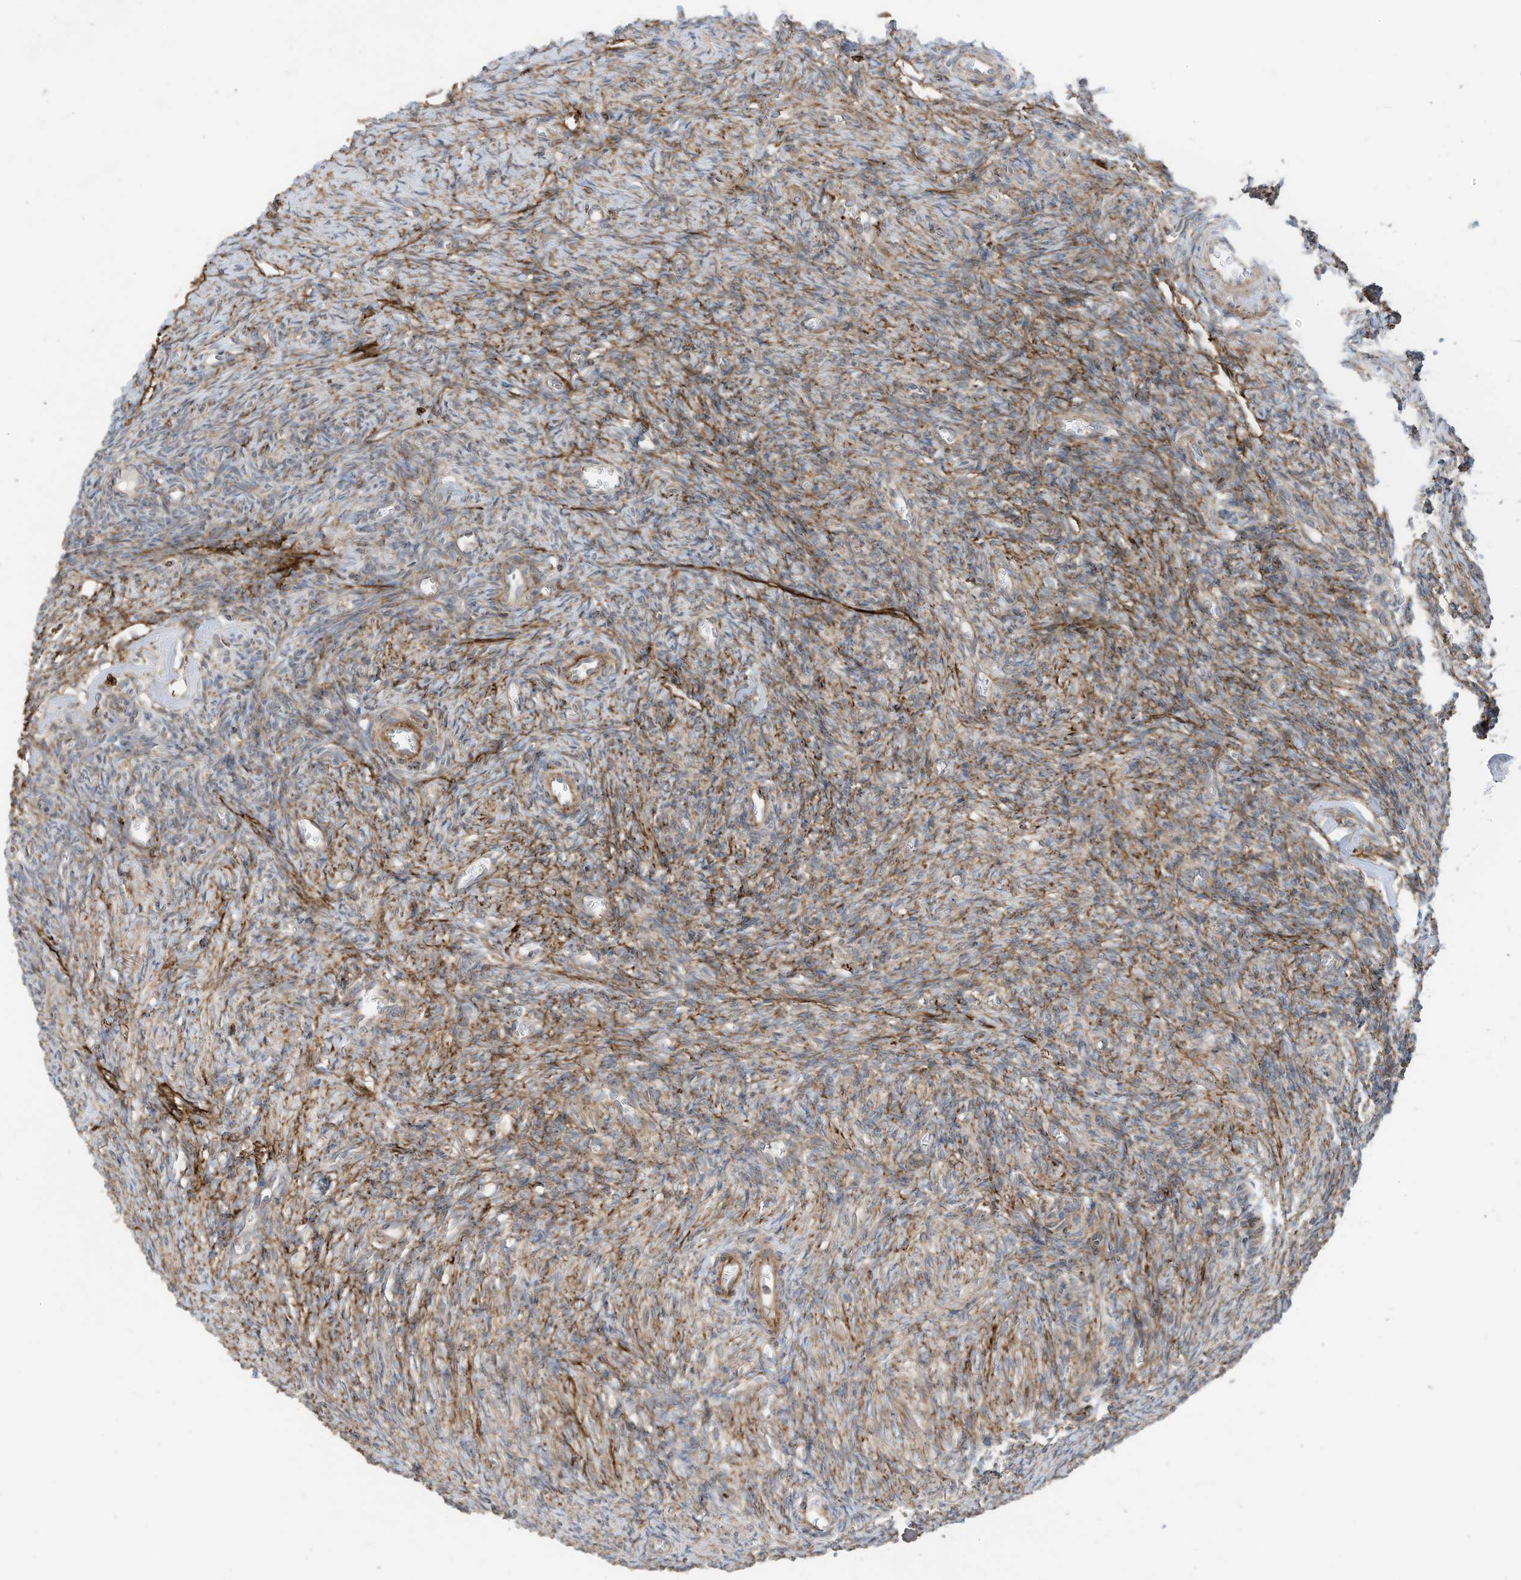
{"staining": {"intensity": "weak", "quantity": ">75%", "location": "cytoplasmic/membranous"}, "tissue": "ovary", "cell_type": "Ovarian stroma cells", "image_type": "normal", "snomed": [{"axis": "morphology", "description": "Normal tissue, NOS"}, {"axis": "topography", "description": "Ovary"}], "caption": "Immunohistochemical staining of unremarkable ovary displays weak cytoplasmic/membranous protein staining in about >75% of ovarian stroma cells. Nuclei are stained in blue.", "gene": "TRNAU1AP", "patient": {"sex": "female", "age": 27}}